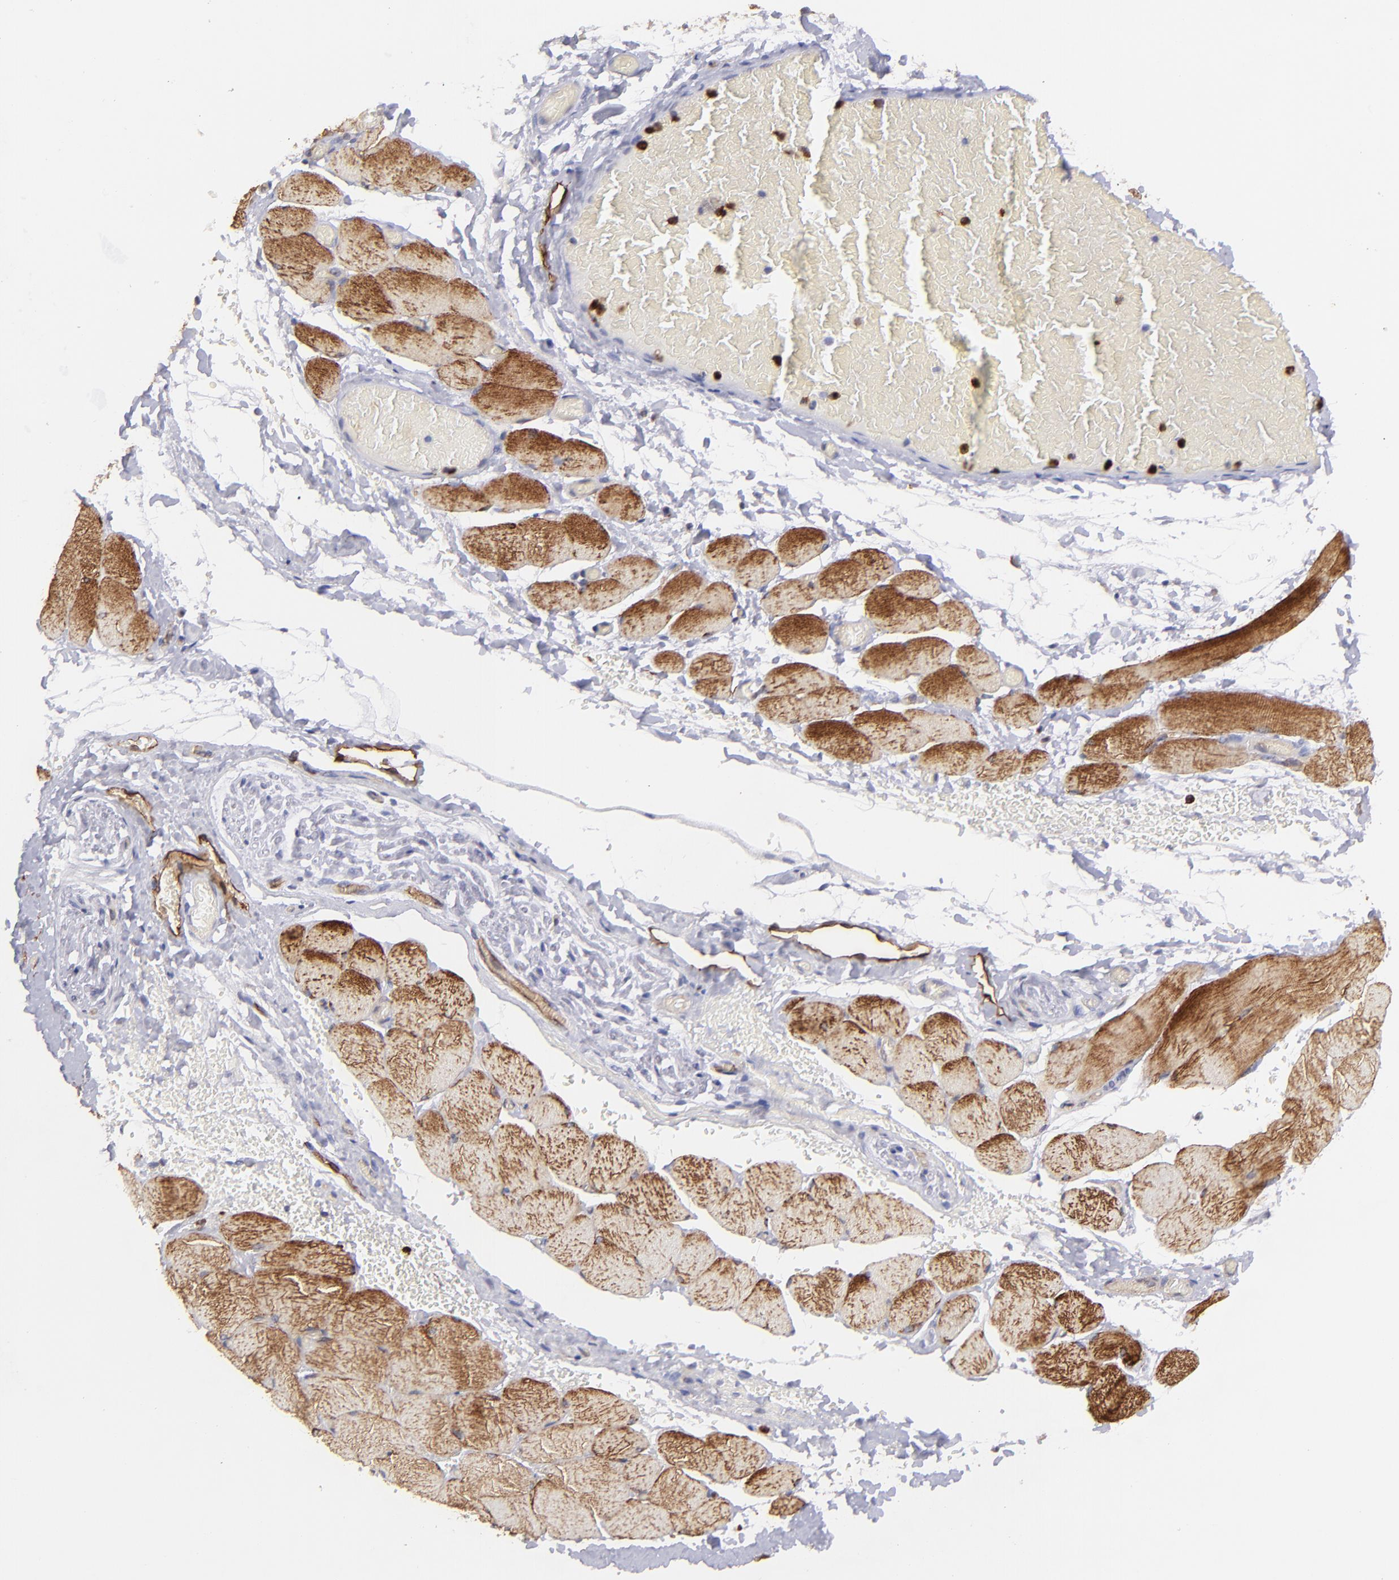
{"staining": {"intensity": "strong", "quantity": ">75%", "location": "cytoplasmic/membranous"}, "tissue": "skeletal muscle", "cell_type": "Myocytes", "image_type": "normal", "snomed": [{"axis": "morphology", "description": "Normal tissue, NOS"}, {"axis": "topography", "description": "Skeletal muscle"}, {"axis": "topography", "description": "Soft tissue"}], "caption": "Myocytes demonstrate high levels of strong cytoplasmic/membranous expression in about >75% of cells in benign human skeletal muscle.", "gene": "DYSF", "patient": {"sex": "female", "age": 58}}